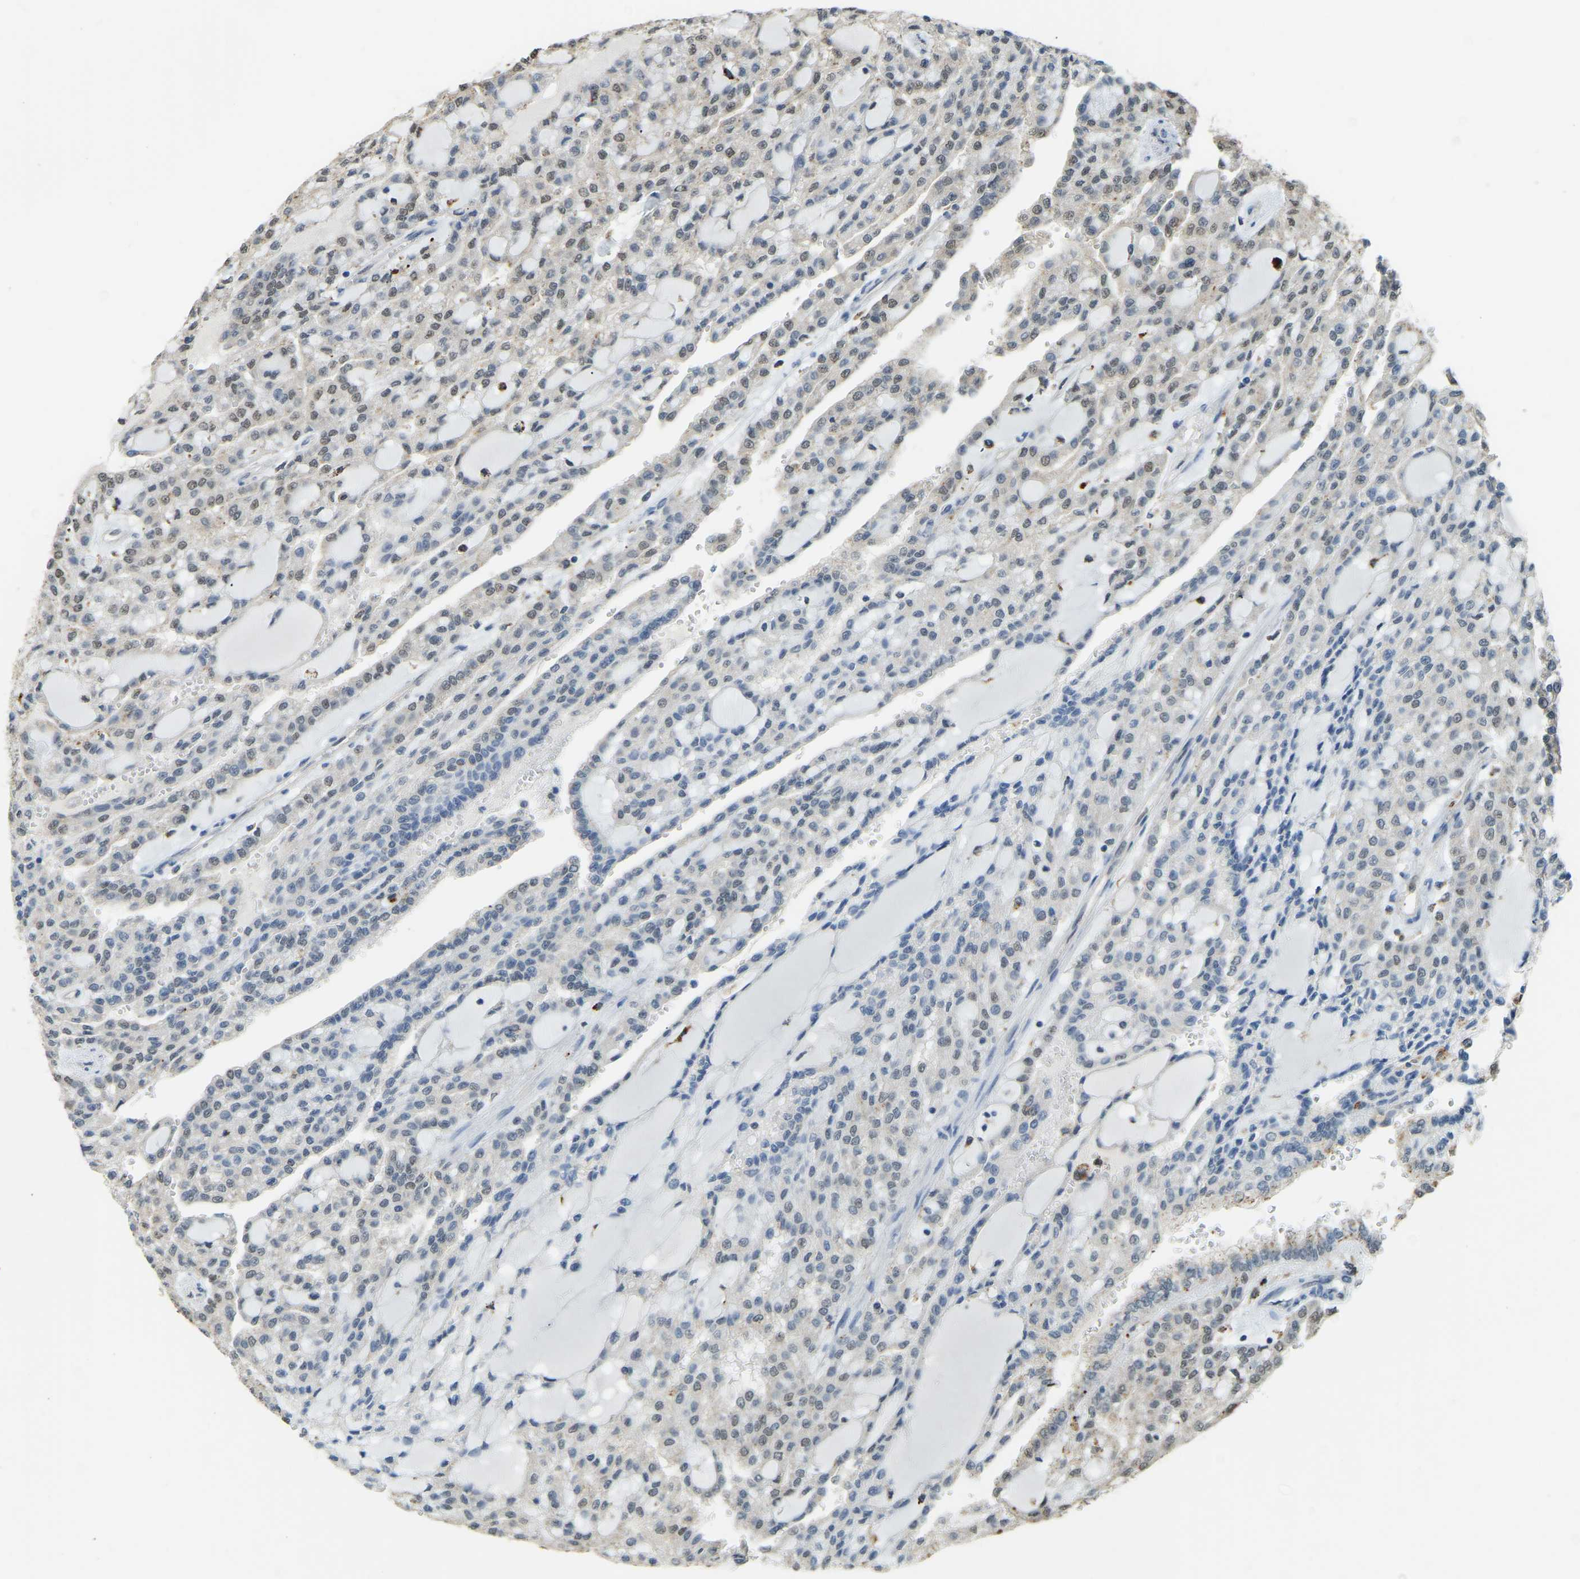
{"staining": {"intensity": "weak", "quantity": "<25%", "location": "cytoplasmic/membranous,nuclear"}, "tissue": "renal cancer", "cell_type": "Tumor cells", "image_type": "cancer", "snomed": [{"axis": "morphology", "description": "Adenocarcinoma, NOS"}, {"axis": "topography", "description": "Kidney"}], "caption": "The histopathology image exhibits no staining of tumor cells in adenocarcinoma (renal). (DAB (3,3'-diaminobenzidine) immunohistochemistry, high magnification).", "gene": "NANS", "patient": {"sex": "male", "age": 63}}